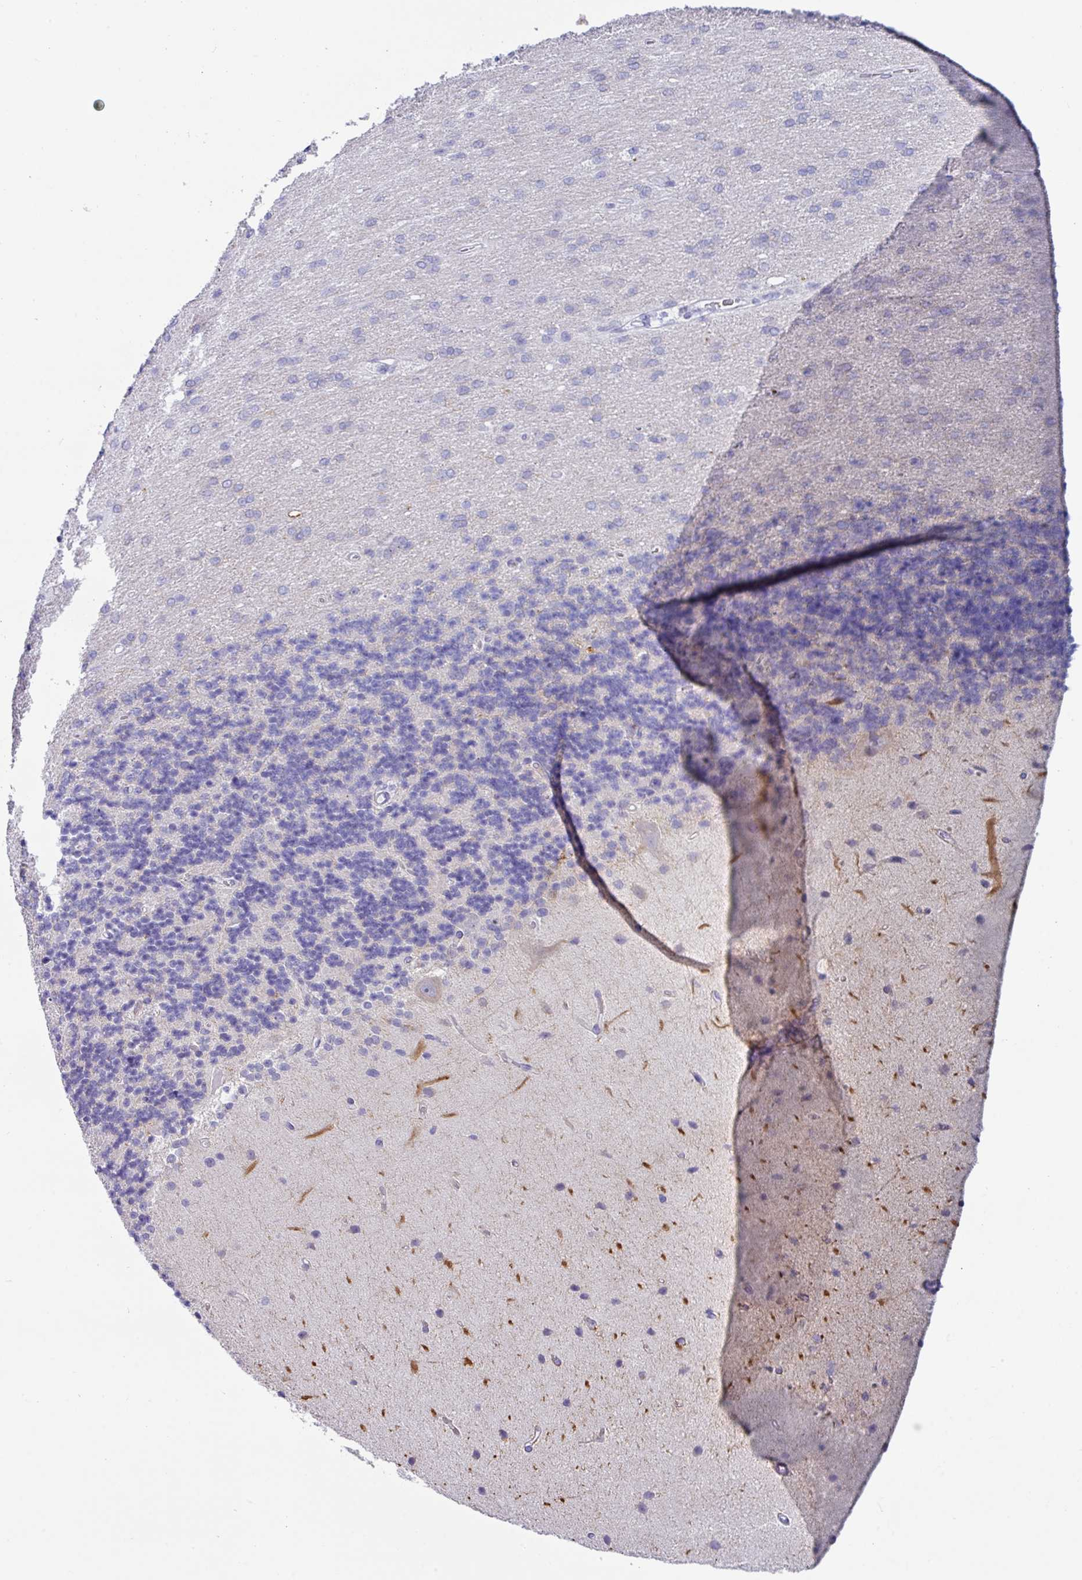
{"staining": {"intensity": "negative", "quantity": "none", "location": "none"}, "tissue": "cerebellum", "cell_type": "Cells in granular layer", "image_type": "normal", "snomed": [{"axis": "morphology", "description": "Normal tissue, NOS"}, {"axis": "topography", "description": "Cerebellum"}], "caption": "A micrograph of cerebellum stained for a protein demonstrates no brown staining in cells in granular layer. Nuclei are stained in blue.", "gene": "ZNF524", "patient": {"sex": "female", "age": 29}}